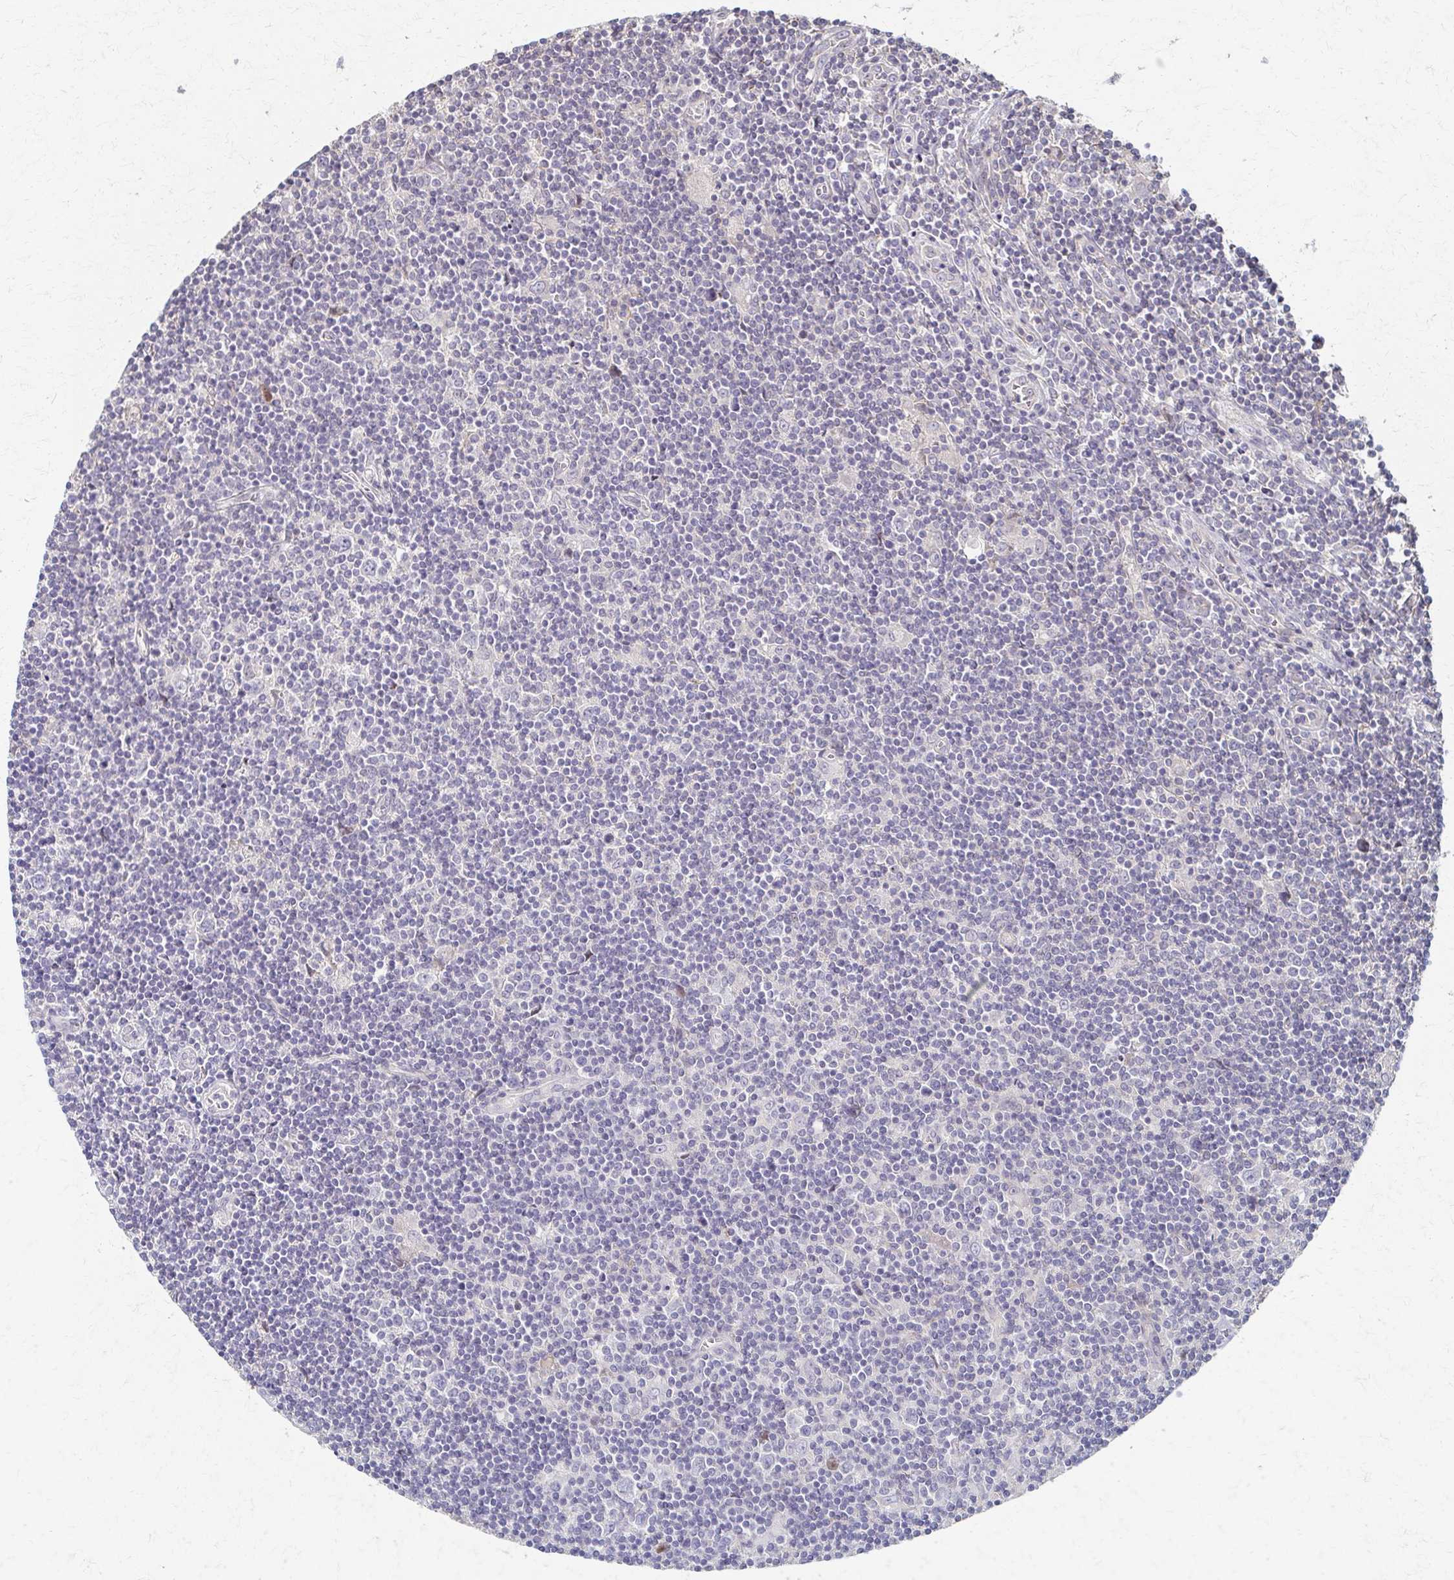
{"staining": {"intensity": "negative", "quantity": "none", "location": "none"}, "tissue": "lymphoma", "cell_type": "Tumor cells", "image_type": "cancer", "snomed": [{"axis": "morphology", "description": "Hodgkin's disease, NOS"}, {"axis": "topography", "description": "Lymph node"}], "caption": "This histopathology image is of Hodgkin's disease stained with immunohistochemistry to label a protein in brown with the nuclei are counter-stained blue. There is no positivity in tumor cells.", "gene": "EOLA2", "patient": {"sex": "male", "age": 40}}